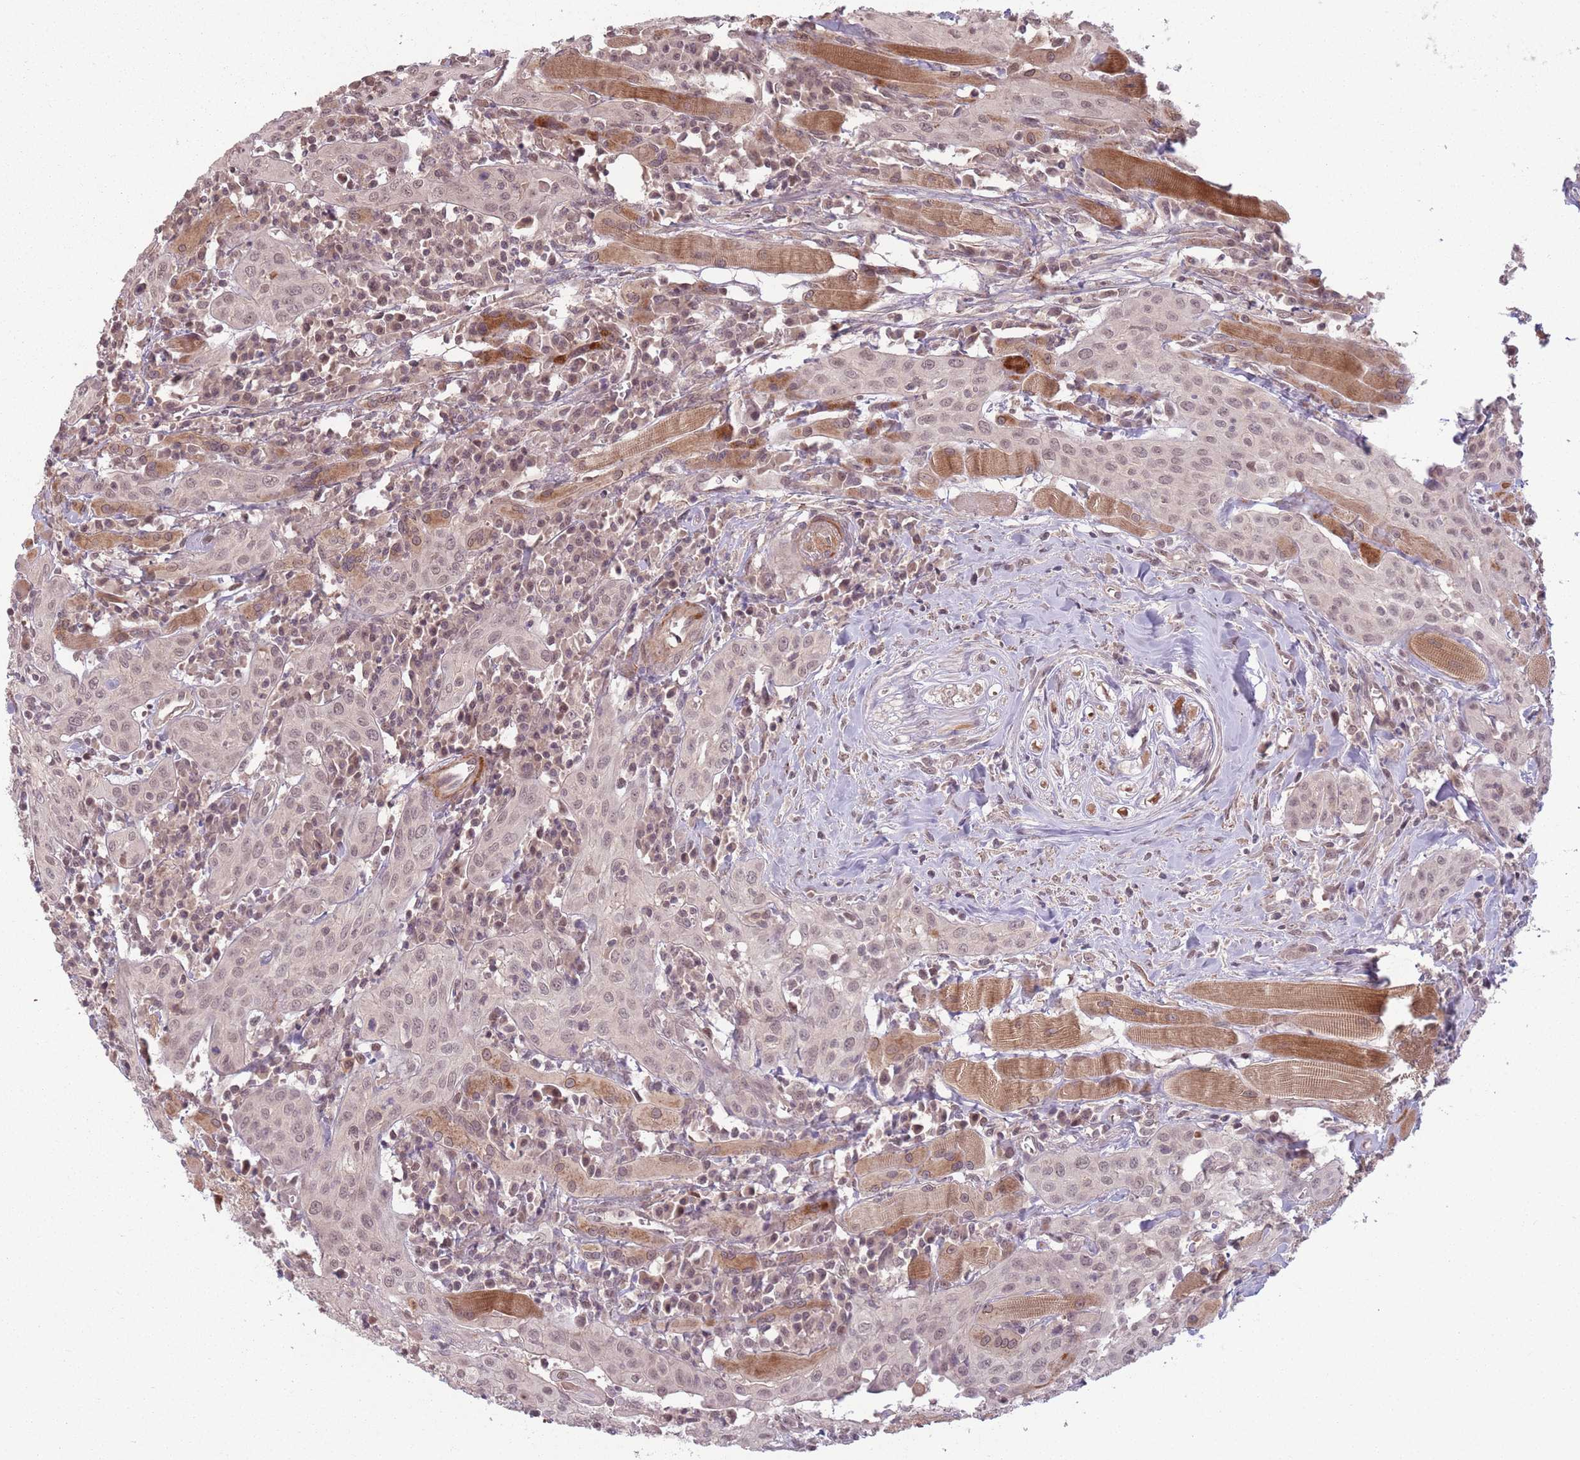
{"staining": {"intensity": "weak", "quantity": ">75%", "location": "nuclear"}, "tissue": "head and neck cancer", "cell_type": "Tumor cells", "image_type": "cancer", "snomed": [{"axis": "morphology", "description": "Squamous cell carcinoma, NOS"}, {"axis": "topography", "description": "Oral tissue"}, {"axis": "topography", "description": "Head-Neck"}], "caption": "DAB (3,3'-diaminobenzidine) immunohistochemical staining of human head and neck squamous cell carcinoma shows weak nuclear protein positivity in approximately >75% of tumor cells.", "gene": "CCDC154", "patient": {"sex": "female", "age": 70}}